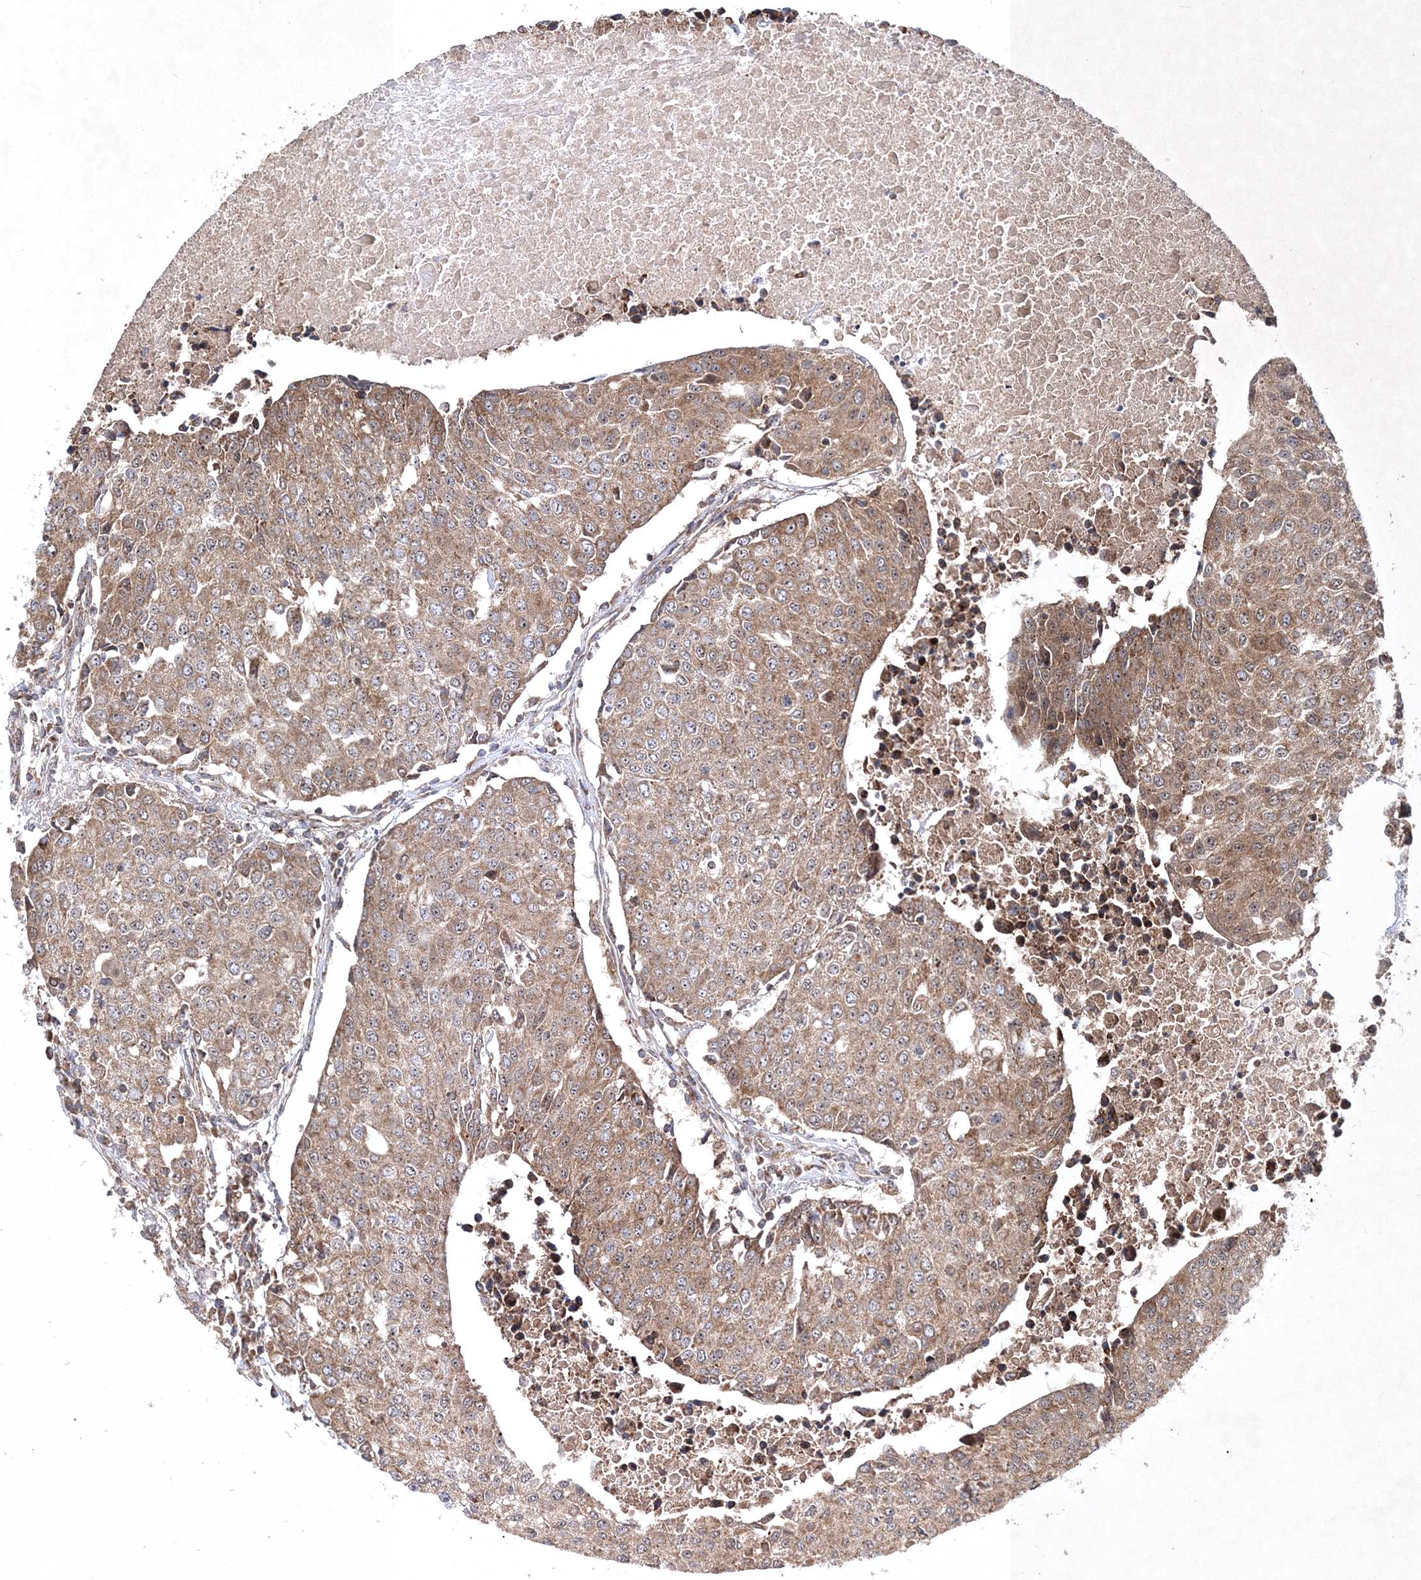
{"staining": {"intensity": "moderate", "quantity": ">75%", "location": "cytoplasmic/membranous"}, "tissue": "urothelial cancer", "cell_type": "Tumor cells", "image_type": "cancer", "snomed": [{"axis": "morphology", "description": "Urothelial carcinoma, High grade"}, {"axis": "topography", "description": "Urinary bladder"}], "caption": "Moderate cytoplasmic/membranous expression is present in approximately >75% of tumor cells in urothelial cancer.", "gene": "SCRN3", "patient": {"sex": "female", "age": 85}}